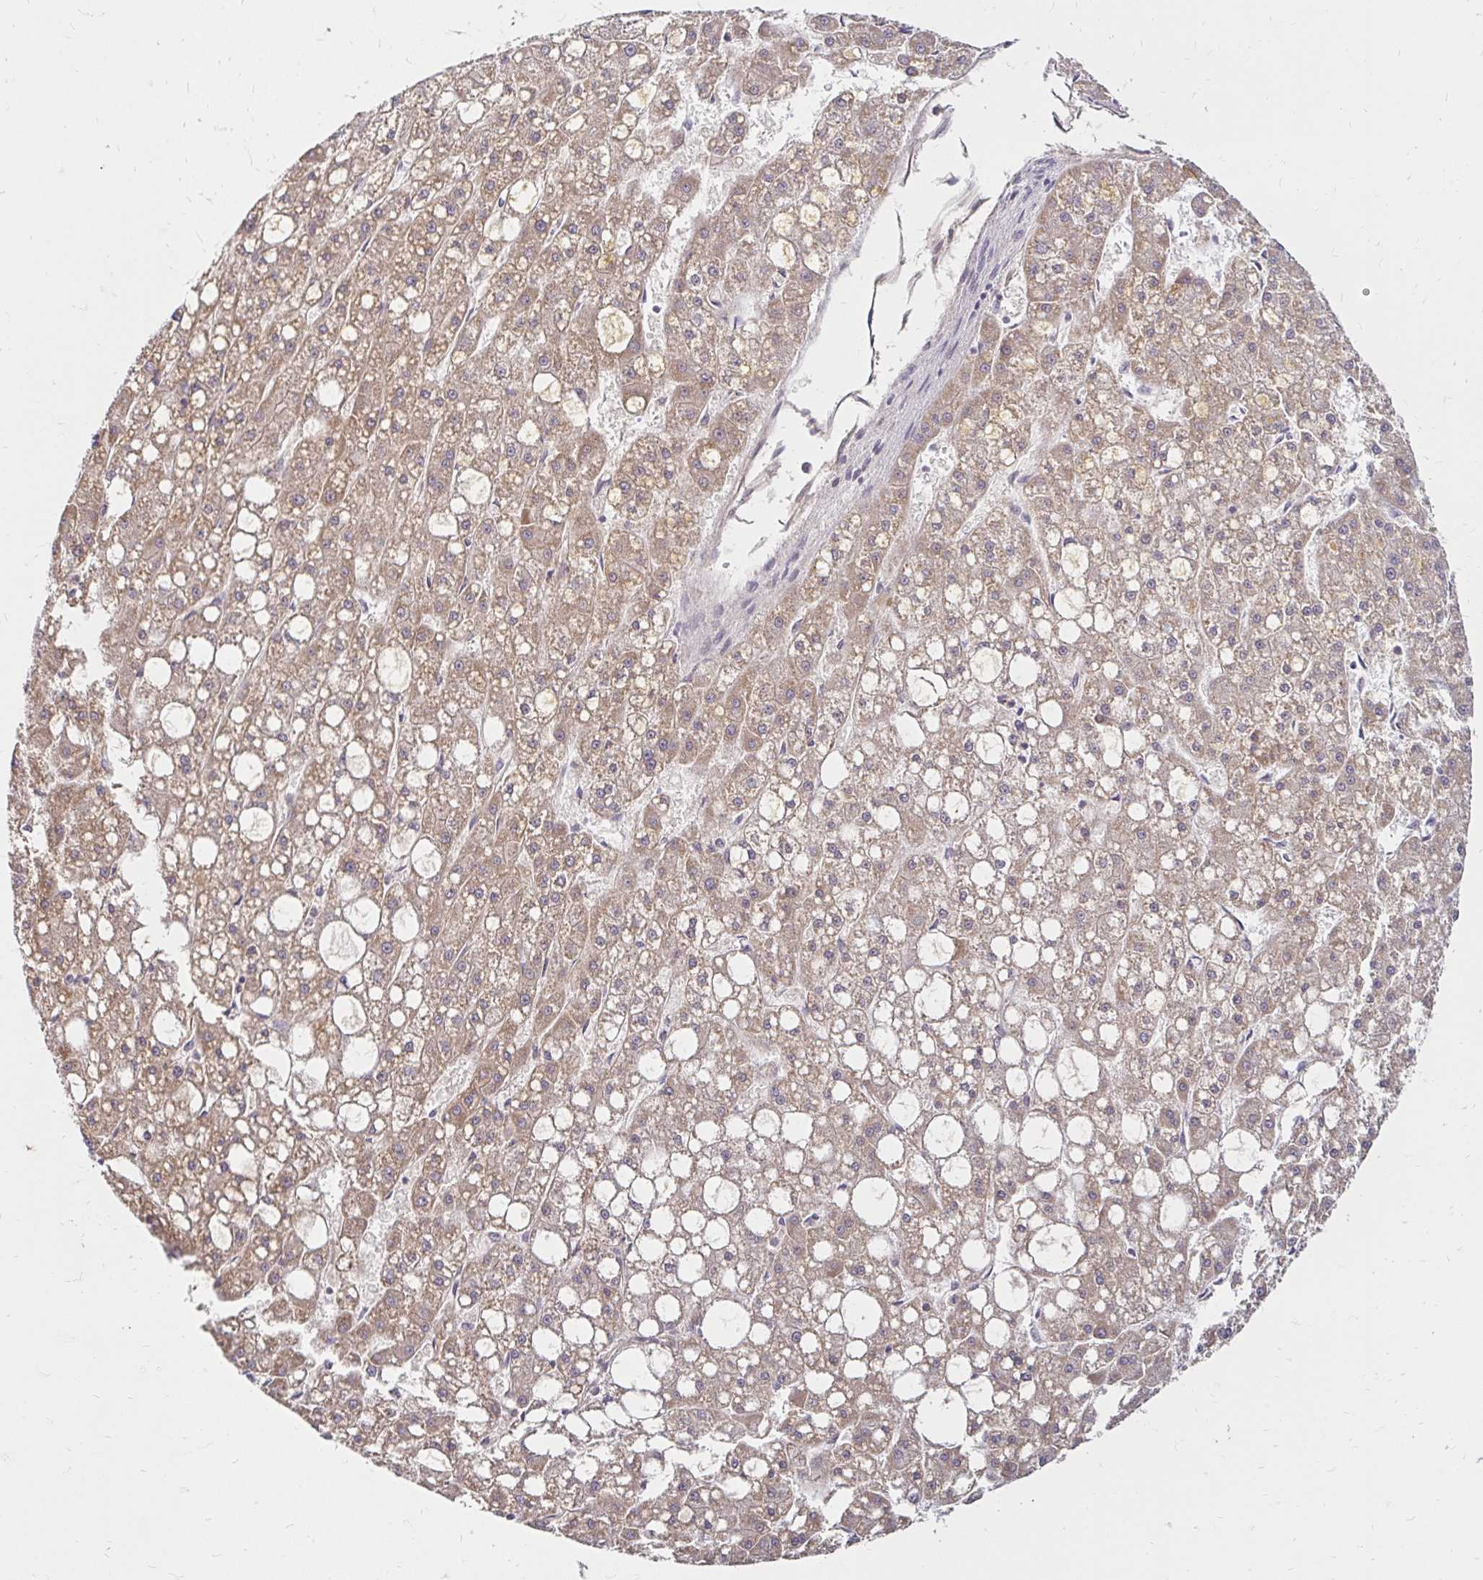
{"staining": {"intensity": "moderate", "quantity": ">75%", "location": "cytoplasmic/membranous"}, "tissue": "liver cancer", "cell_type": "Tumor cells", "image_type": "cancer", "snomed": [{"axis": "morphology", "description": "Carcinoma, Hepatocellular, NOS"}, {"axis": "topography", "description": "Liver"}], "caption": "Moderate cytoplasmic/membranous staining for a protein is present in about >75% of tumor cells of liver hepatocellular carcinoma using immunohistochemistry.", "gene": "ARHGEF37", "patient": {"sex": "male", "age": 67}}